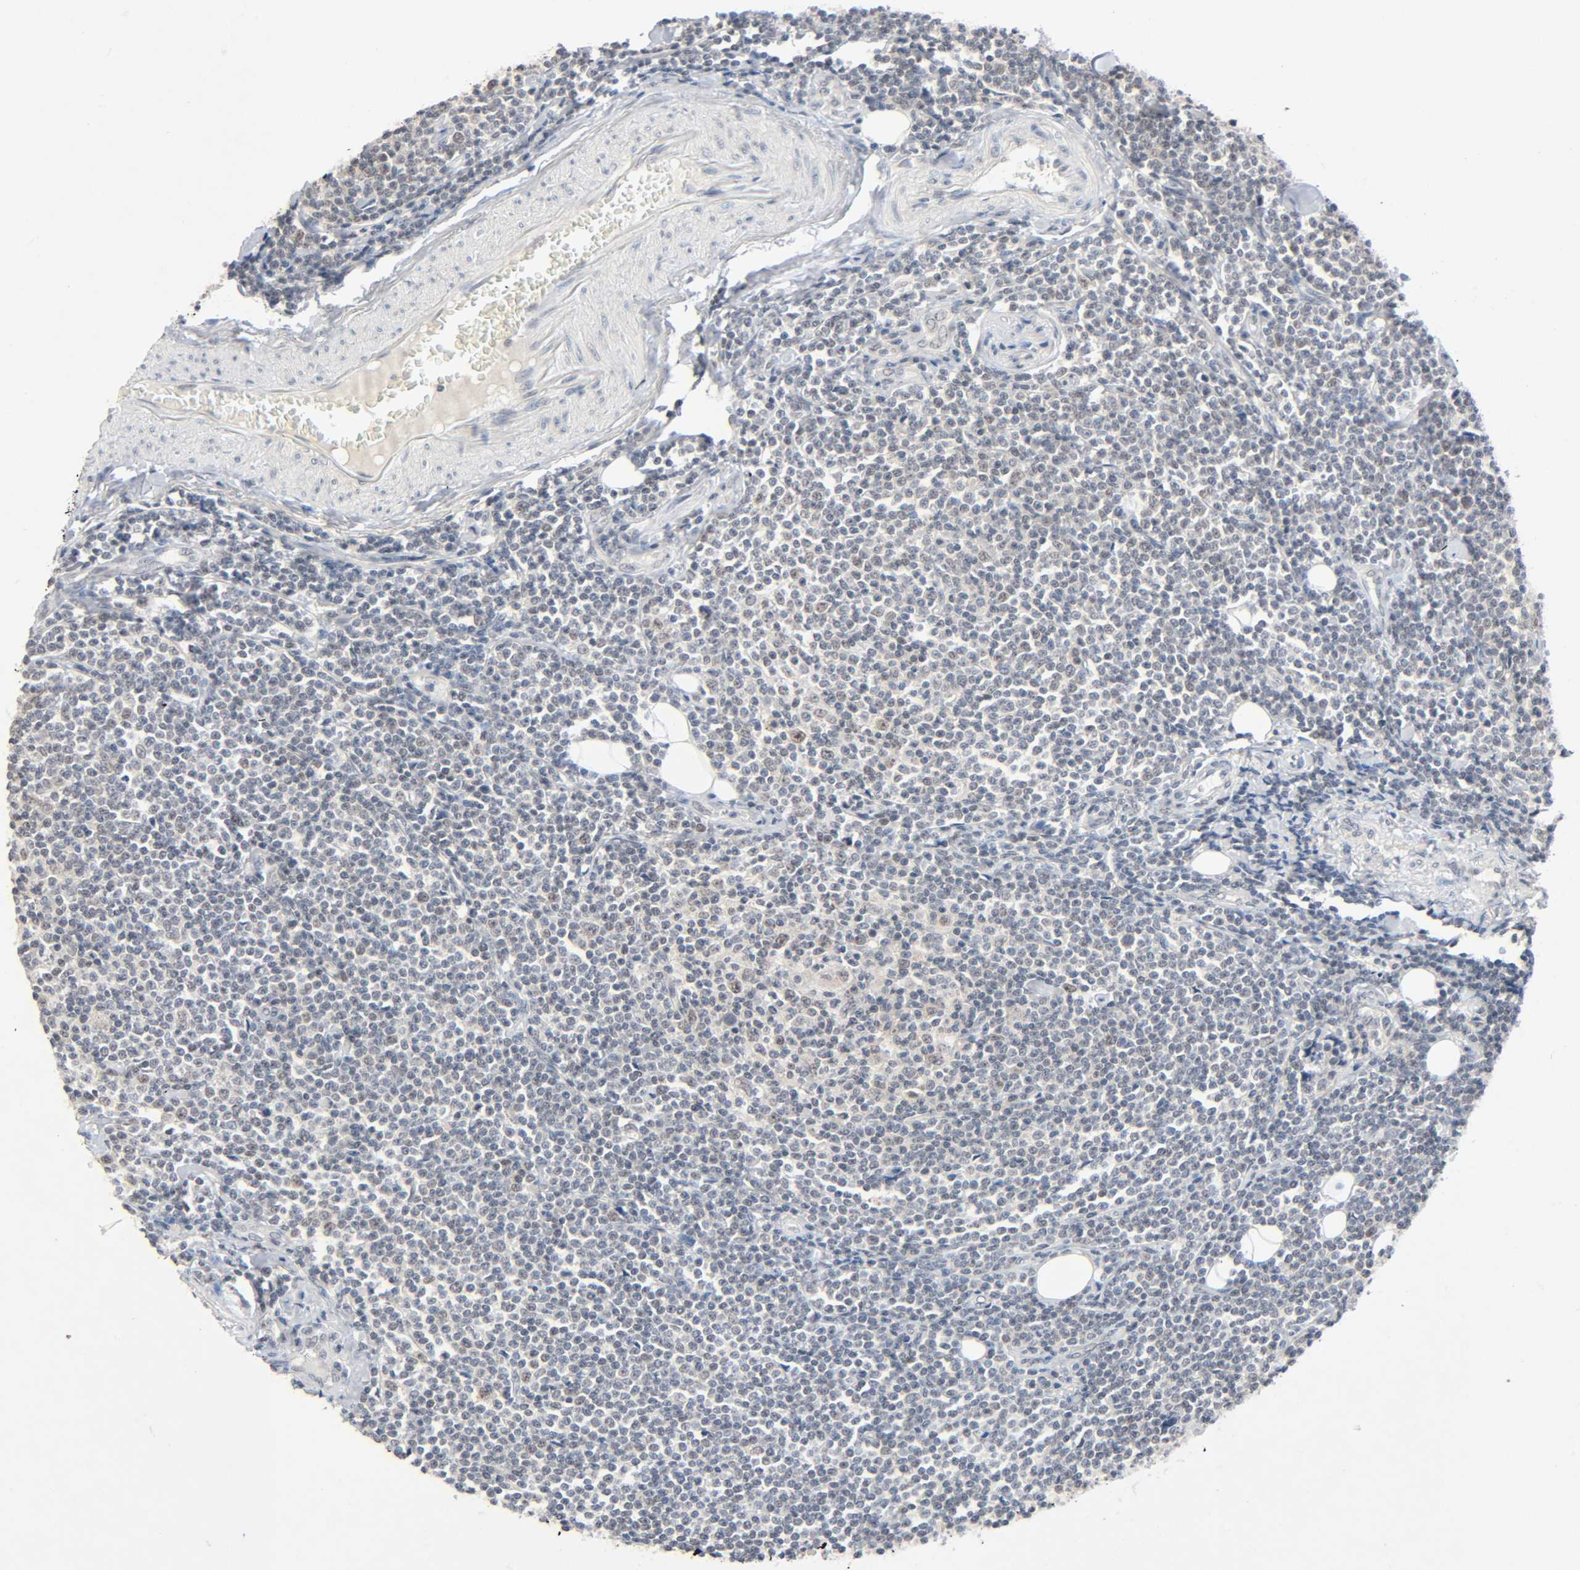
{"staining": {"intensity": "weak", "quantity": "<25%", "location": "nuclear"}, "tissue": "lymphoma", "cell_type": "Tumor cells", "image_type": "cancer", "snomed": [{"axis": "morphology", "description": "Malignant lymphoma, non-Hodgkin's type, Low grade"}, {"axis": "topography", "description": "Soft tissue"}], "caption": "DAB immunohistochemical staining of low-grade malignant lymphoma, non-Hodgkin's type shows no significant expression in tumor cells. (DAB (3,3'-diaminobenzidine) immunohistochemistry, high magnification).", "gene": "MAPKAPK5", "patient": {"sex": "male", "age": 92}}